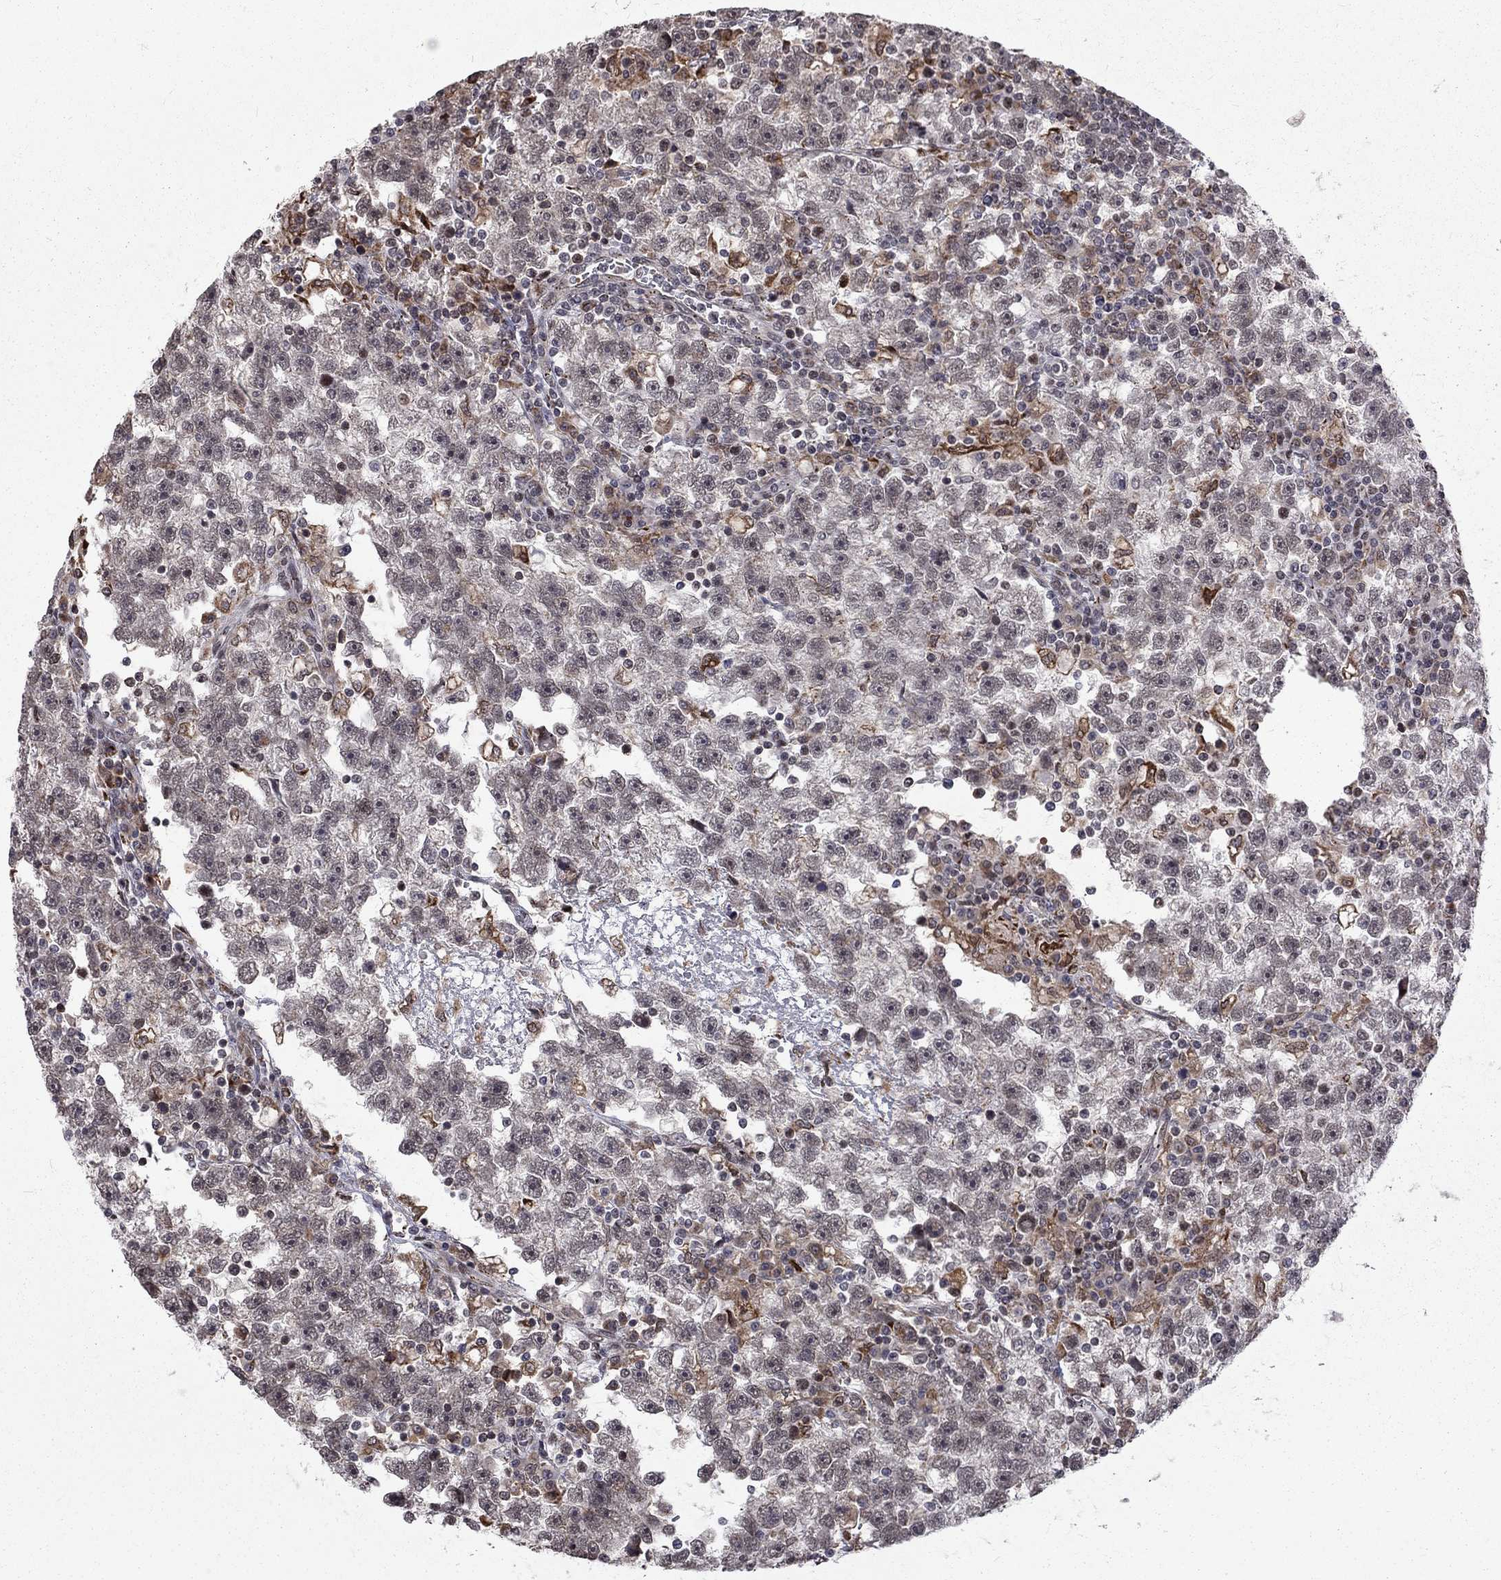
{"staining": {"intensity": "negative", "quantity": "none", "location": "none"}, "tissue": "testis cancer", "cell_type": "Tumor cells", "image_type": "cancer", "snomed": [{"axis": "morphology", "description": "Seminoma, NOS"}, {"axis": "topography", "description": "Testis"}], "caption": "The immunohistochemistry (IHC) image has no significant positivity in tumor cells of testis cancer tissue.", "gene": "TCEAL1", "patient": {"sex": "male", "age": 47}}